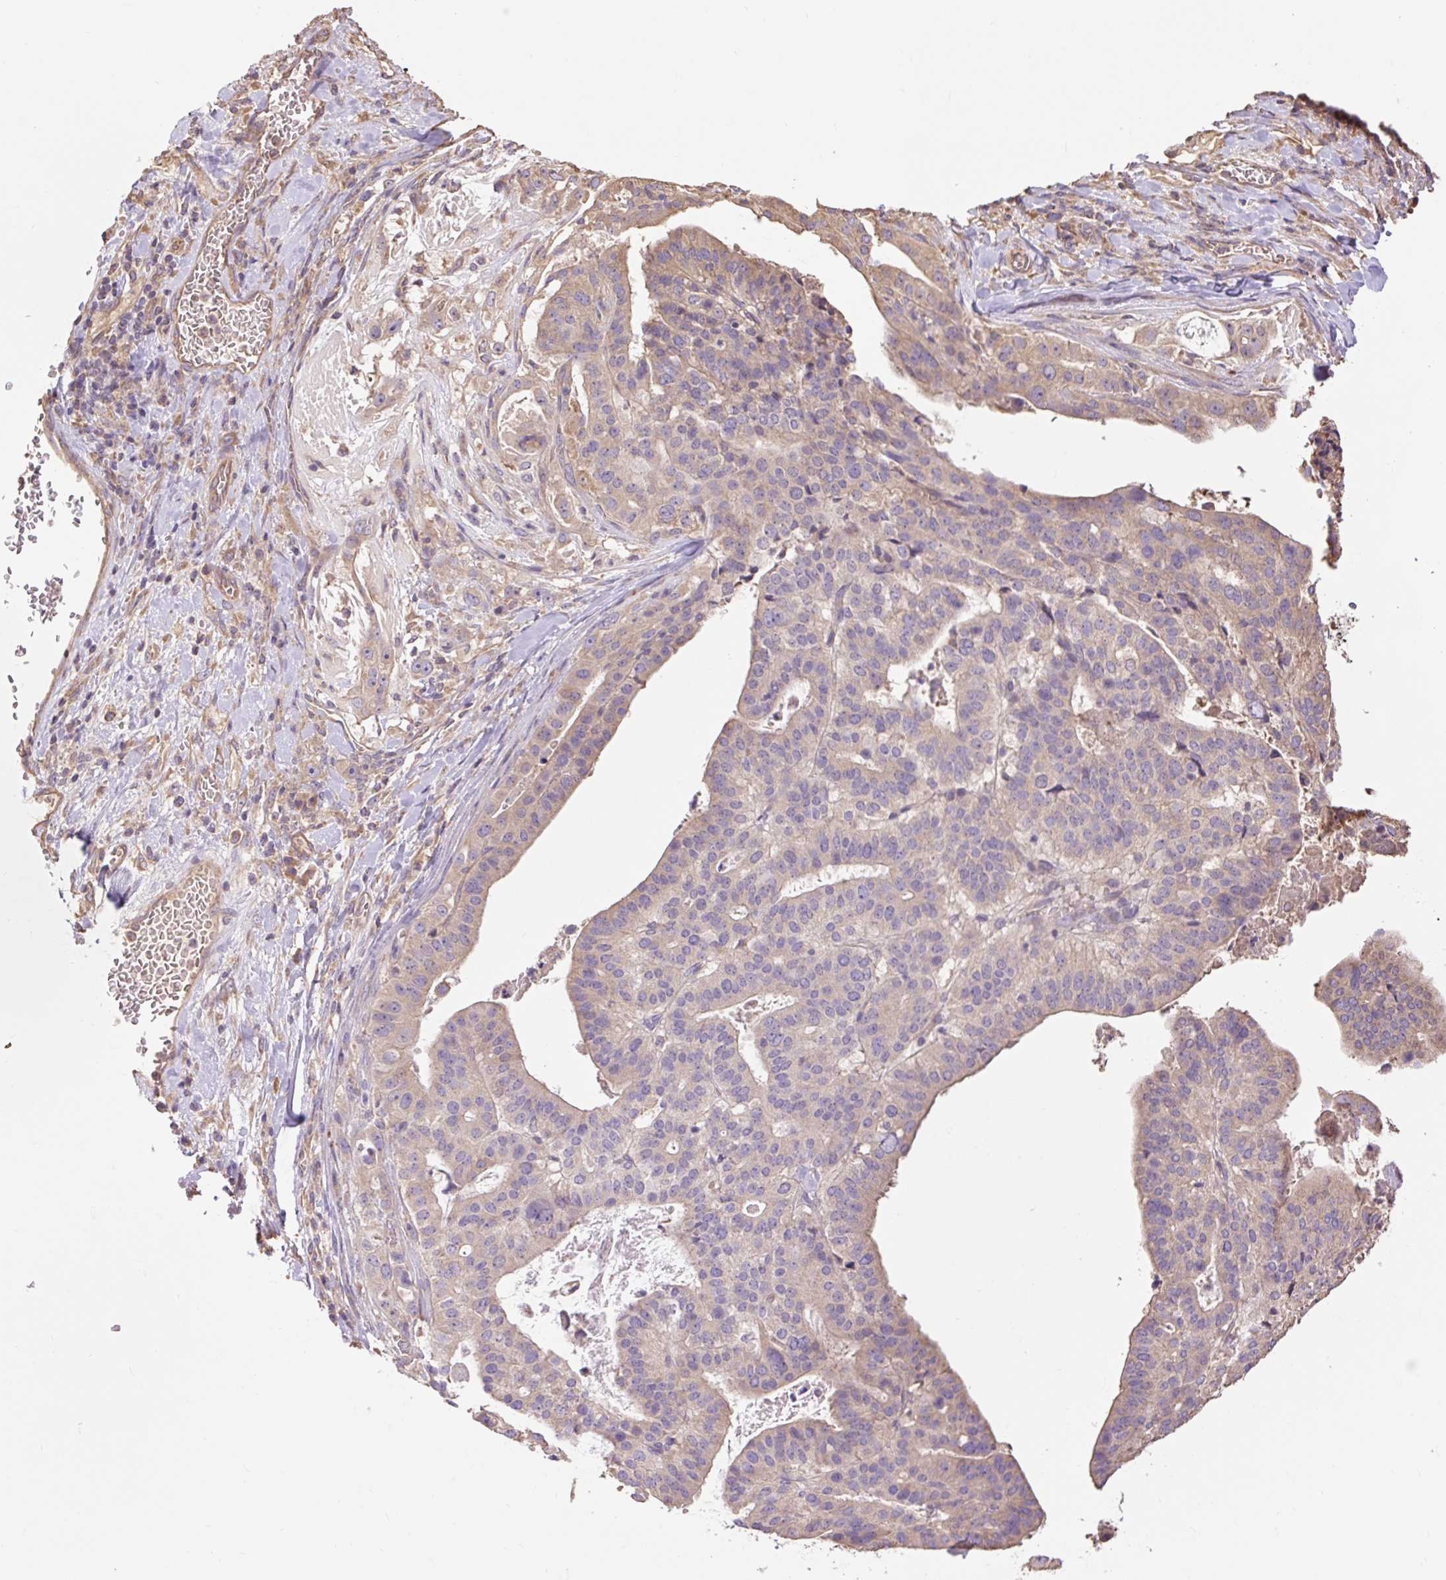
{"staining": {"intensity": "weak", "quantity": "25%-75%", "location": "cytoplasmic/membranous"}, "tissue": "stomach cancer", "cell_type": "Tumor cells", "image_type": "cancer", "snomed": [{"axis": "morphology", "description": "Adenocarcinoma, NOS"}, {"axis": "topography", "description": "Stomach"}], "caption": "IHC micrograph of stomach adenocarcinoma stained for a protein (brown), which demonstrates low levels of weak cytoplasmic/membranous staining in approximately 25%-75% of tumor cells.", "gene": "DESI1", "patient": {"sex": "male", "age": 48}}